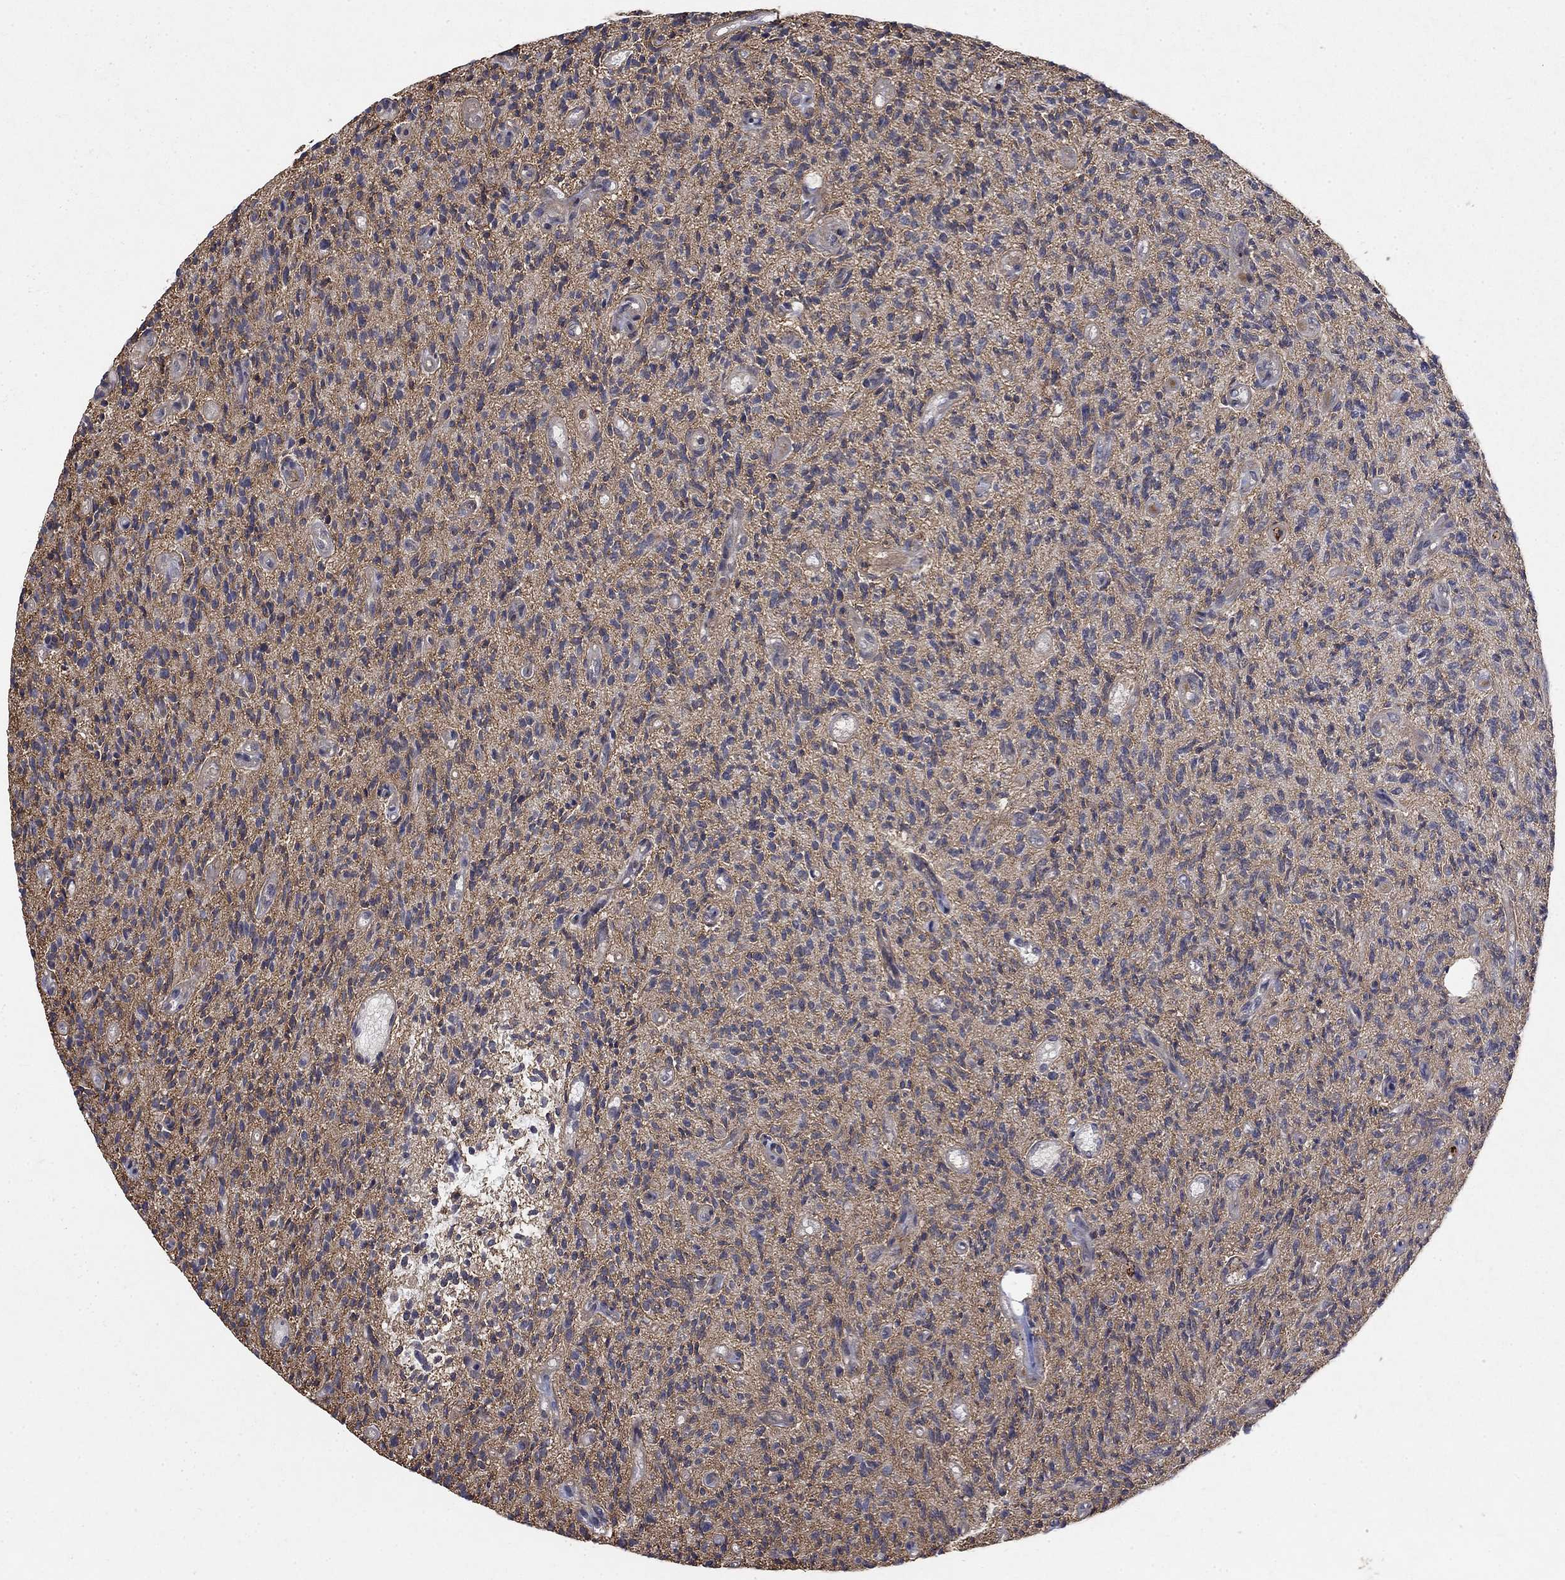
{"staining": {"intensity": "negative", "quantity": "none", "location": "none"}, "tissue": "glioma", "cell_type": "Tumor cells", "image_type": "cancer", "snomed": [{"axis": "morphology", "description": "Glioma, malignant, High grade"}, {"axis": "topography", "description": "Brain"}], "caption": "This image is of glioma stained with immunohistochemistry (IHC) to label a protein in brown with the nuclei are counter-stained blue. There is no staining in tumor cells.", "gene": "CCDC66", "patient": {"sex": "male", "age": 64}}